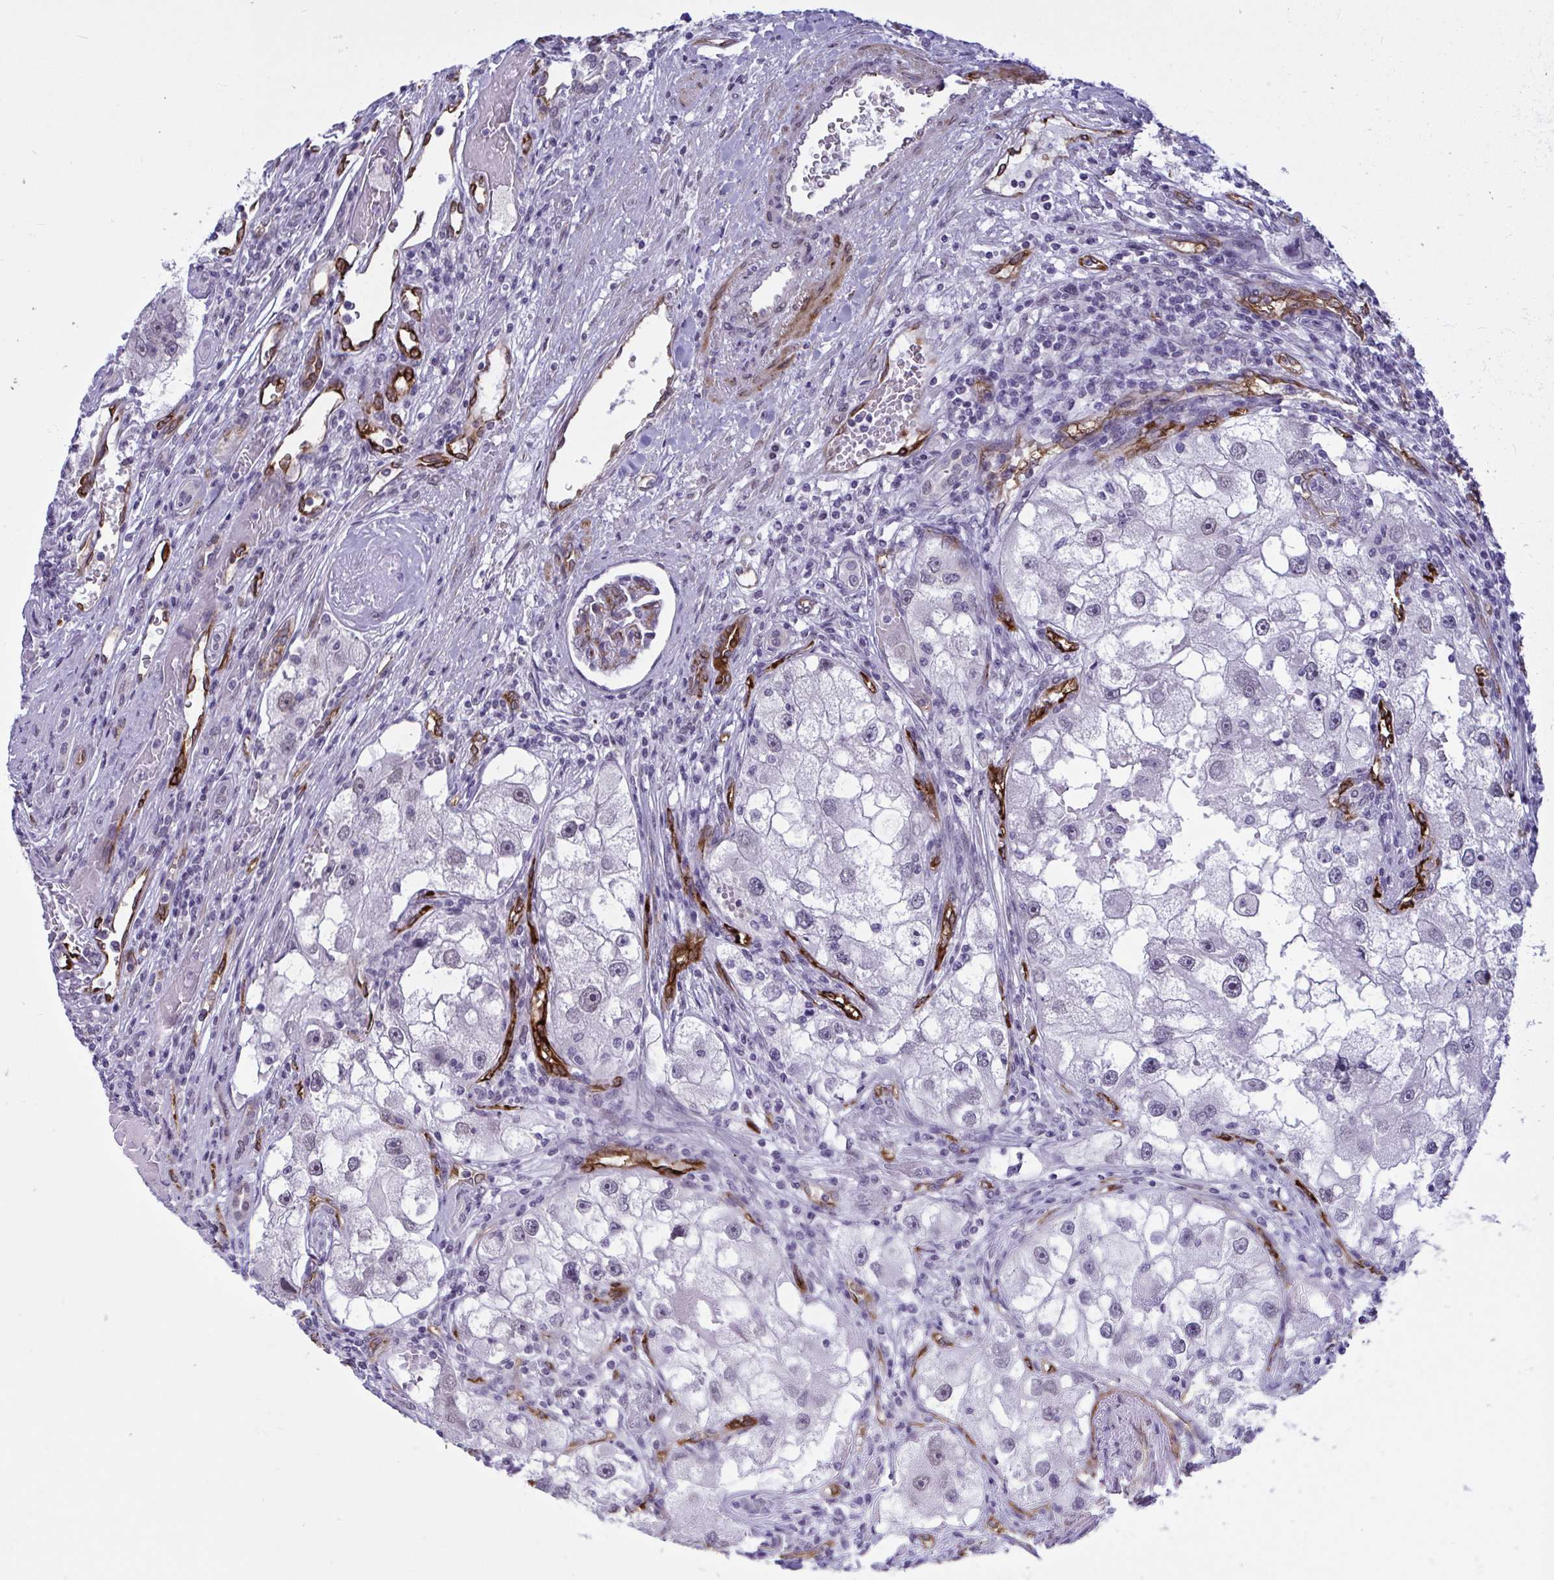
{"staining": {"intensity": "negative", "quantity": "none", "location": "none"}, "tissue": "renal cancer", "cell_type": "Tumor cells", "image_type": "cancer", "snomed": [{"axis": "morphology", "description": "Adenocarcinoma, NOS"}, {"axis": "topography", "description": "Kidney"}], "caption": "There is no significant expression in tumor cells of renal cancer. Nuclei are stained in blue.", "gene": "EML1", "patient": {"sex": "male", "age": 63}}